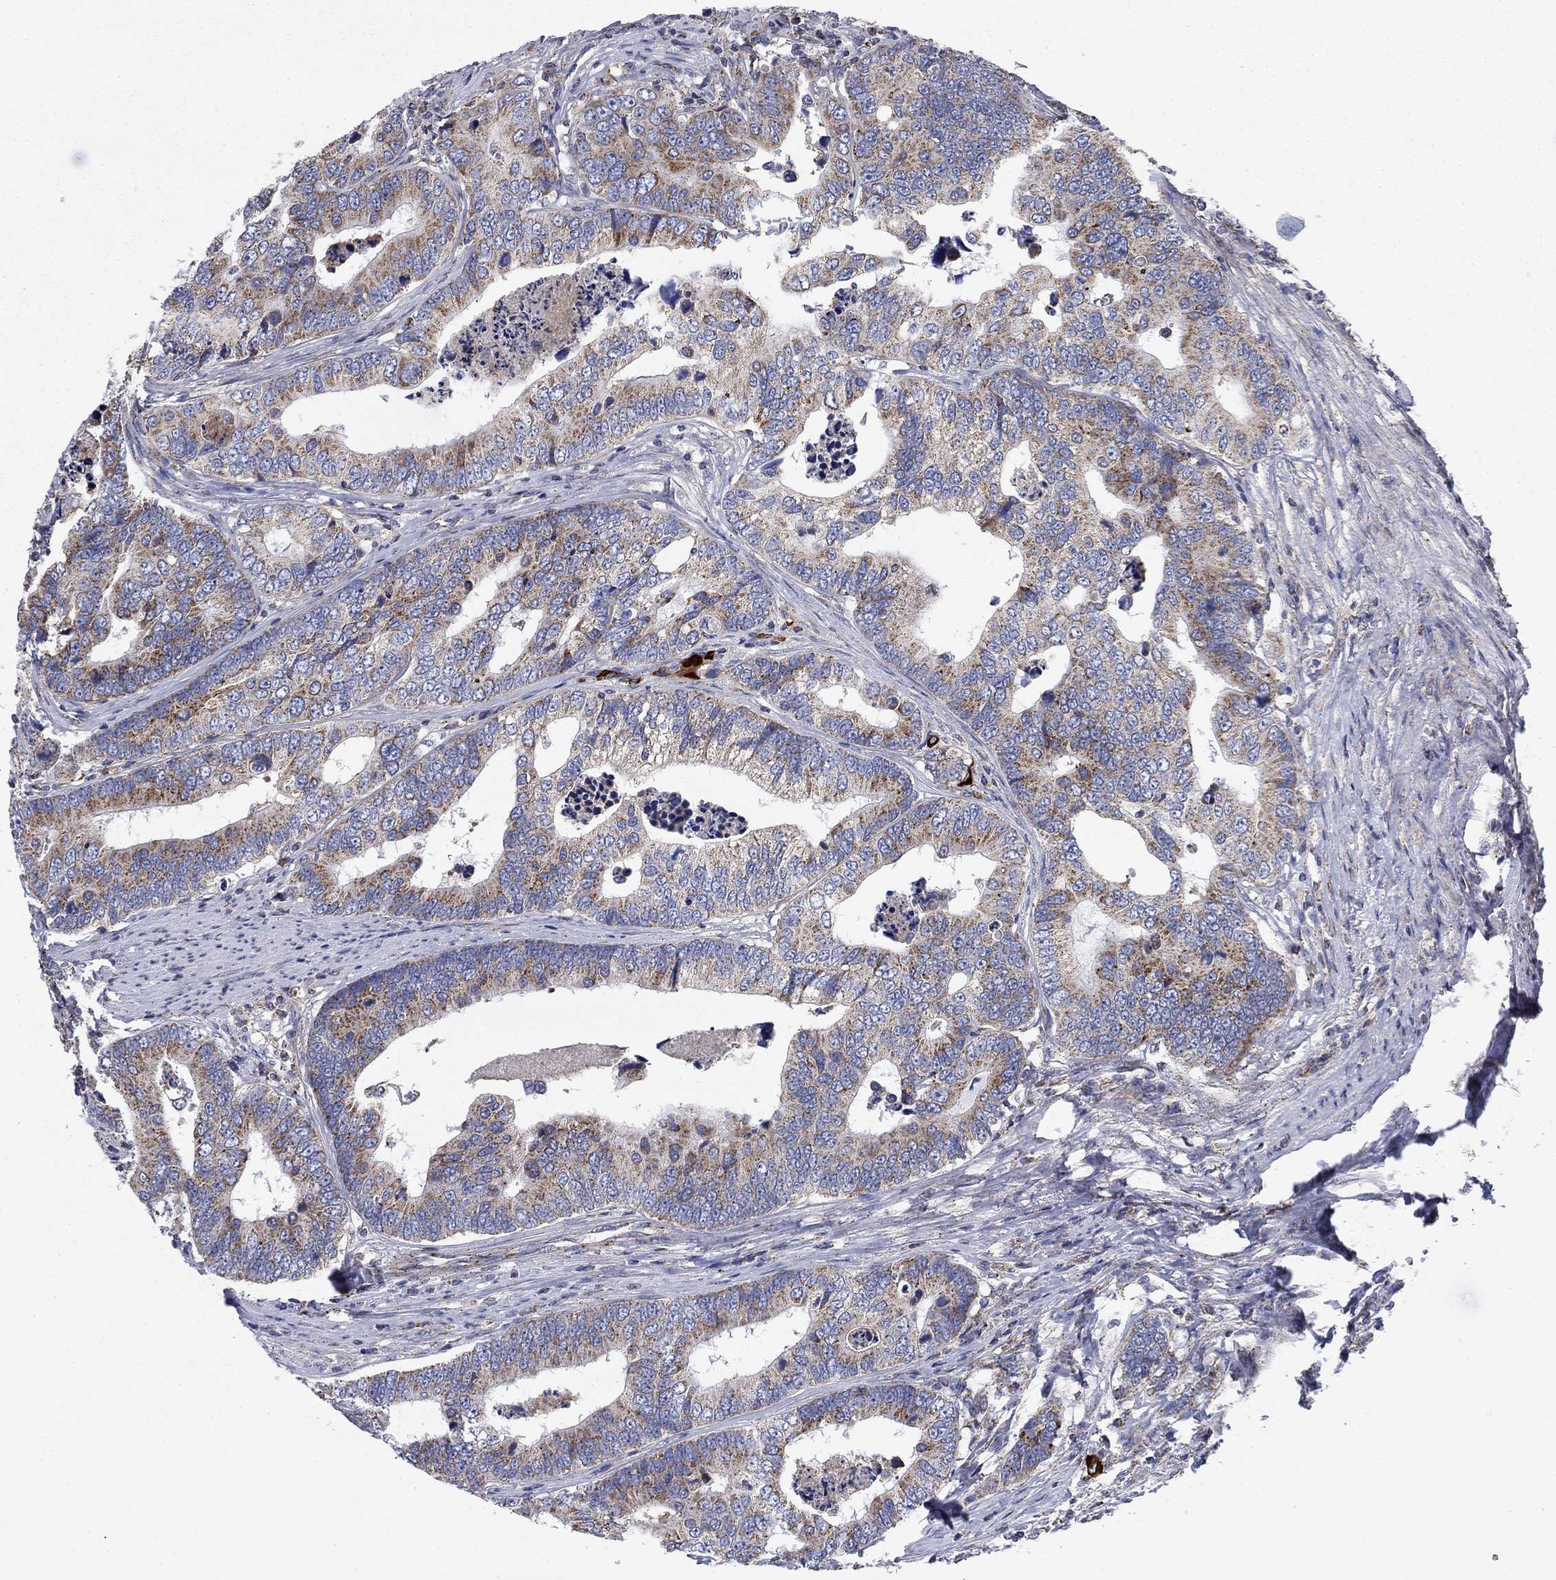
{"staining": {"intensity": "moderate", "quantity": "25%-75%", "location": "cytoplasmic/membranous"}, "tissue": "colorectal cancer", "cell_type": "Tumor cells", "image_type": "cancer", "snomed": [{"axis": "morphology", "description": "Adenocarcinoma, NOS"}, {"axis": "topography", "description": "Colon"}], "caption": "Immunohistochemistry of human colorectal cancer reveals medium levels of moderate cytoplasmic/membranous staining in approximately 25%-75% of tumor cells.", "gene": "NACAD", "patient": {"sex": "female", "age": 72}}